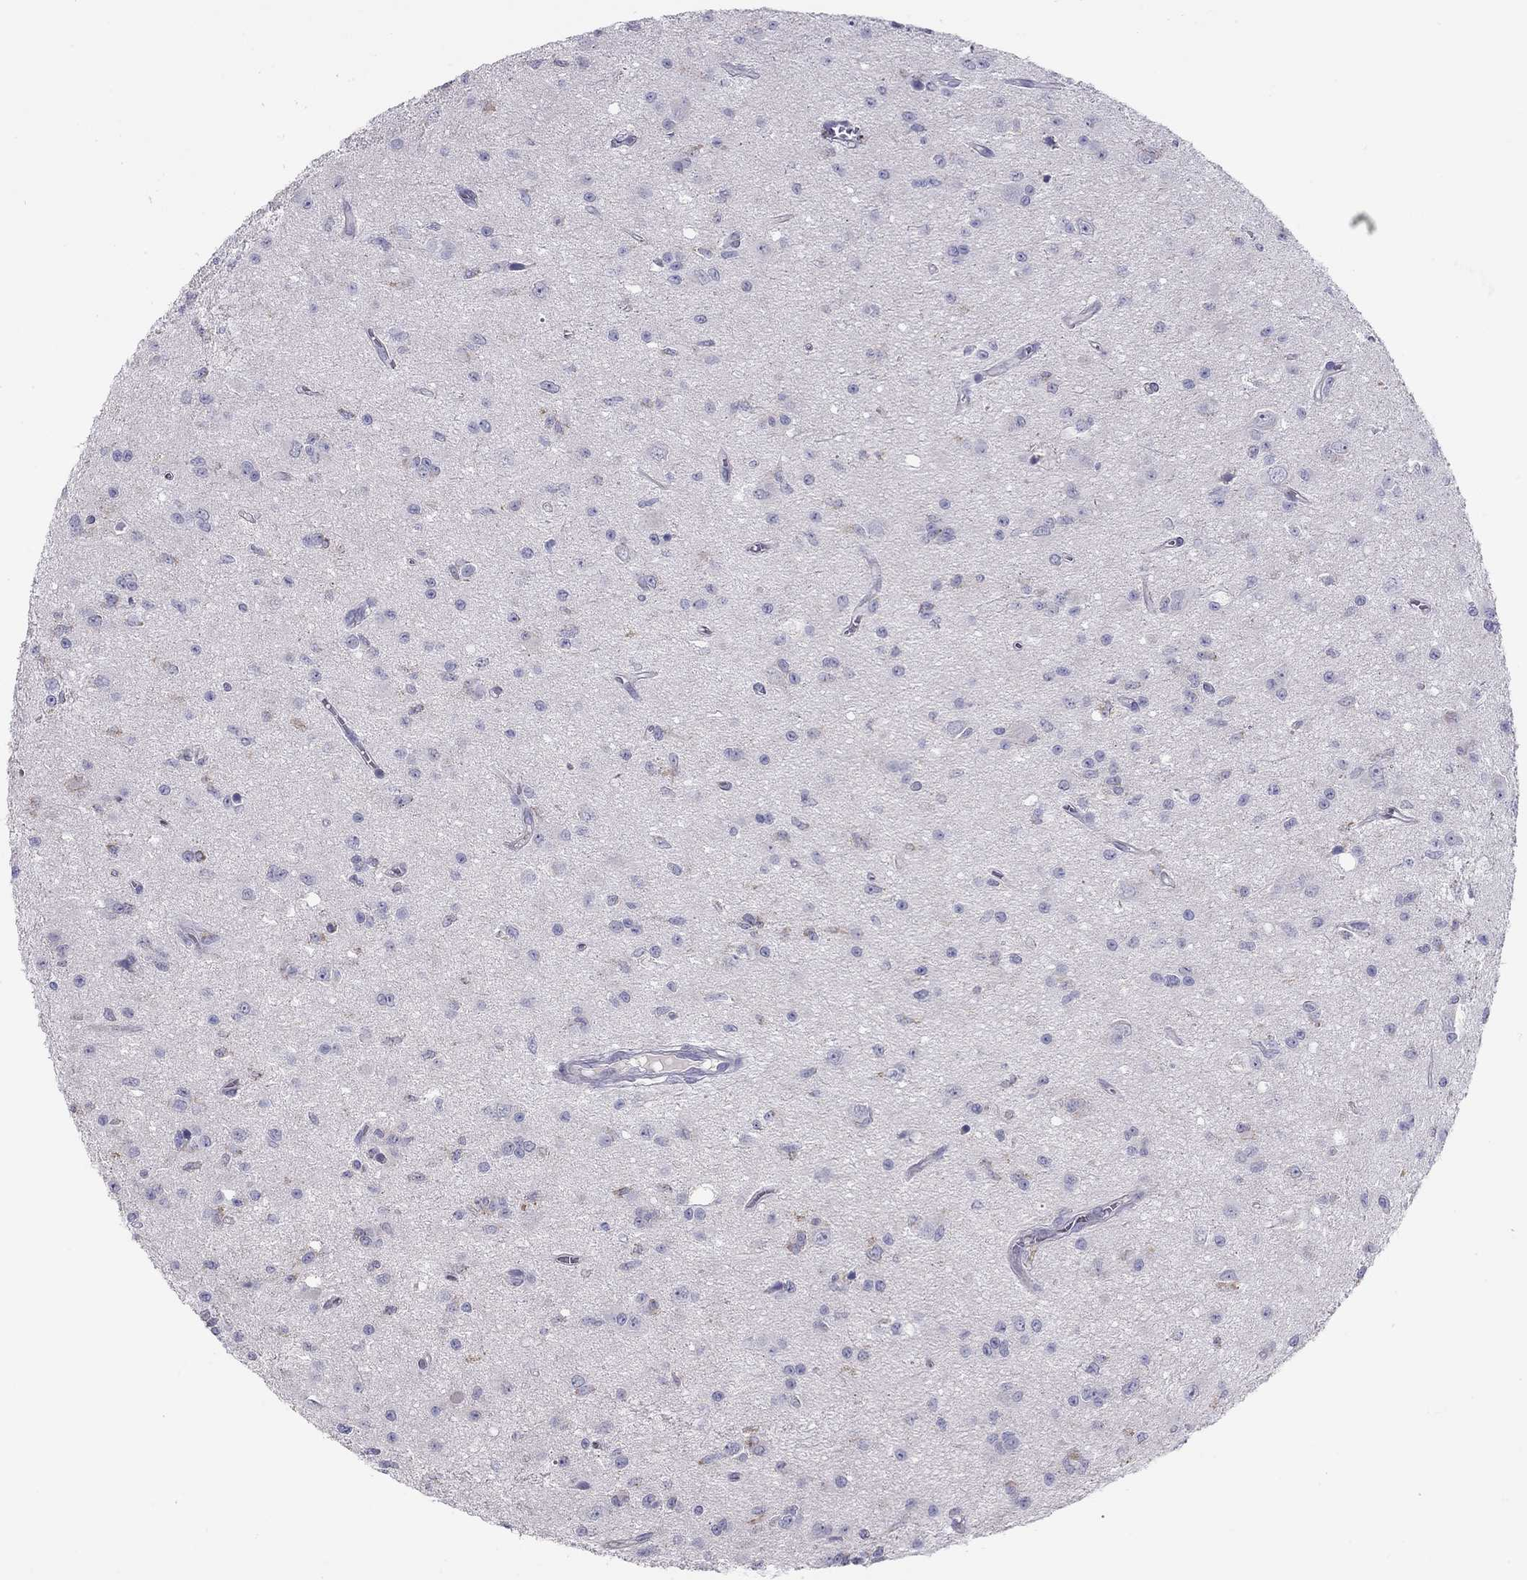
{"staining": {"intensity": "negative", "quantity": "none", "location": "none"}, "tissue": "glioma", "cell_type": "Tumor cells", "image_type": "cancer", "snomed": [{"axis": "morphology", "description": "Glioma, malignant, Low grade"}, {"axis": "topography", "description": "Brain"}], "caption": "DAB immunohistochemical staining of human glioma displays no significant expression in tumor cells.", "gene": "KCNV2", "patient": {"sex": "female", "age": 45}}